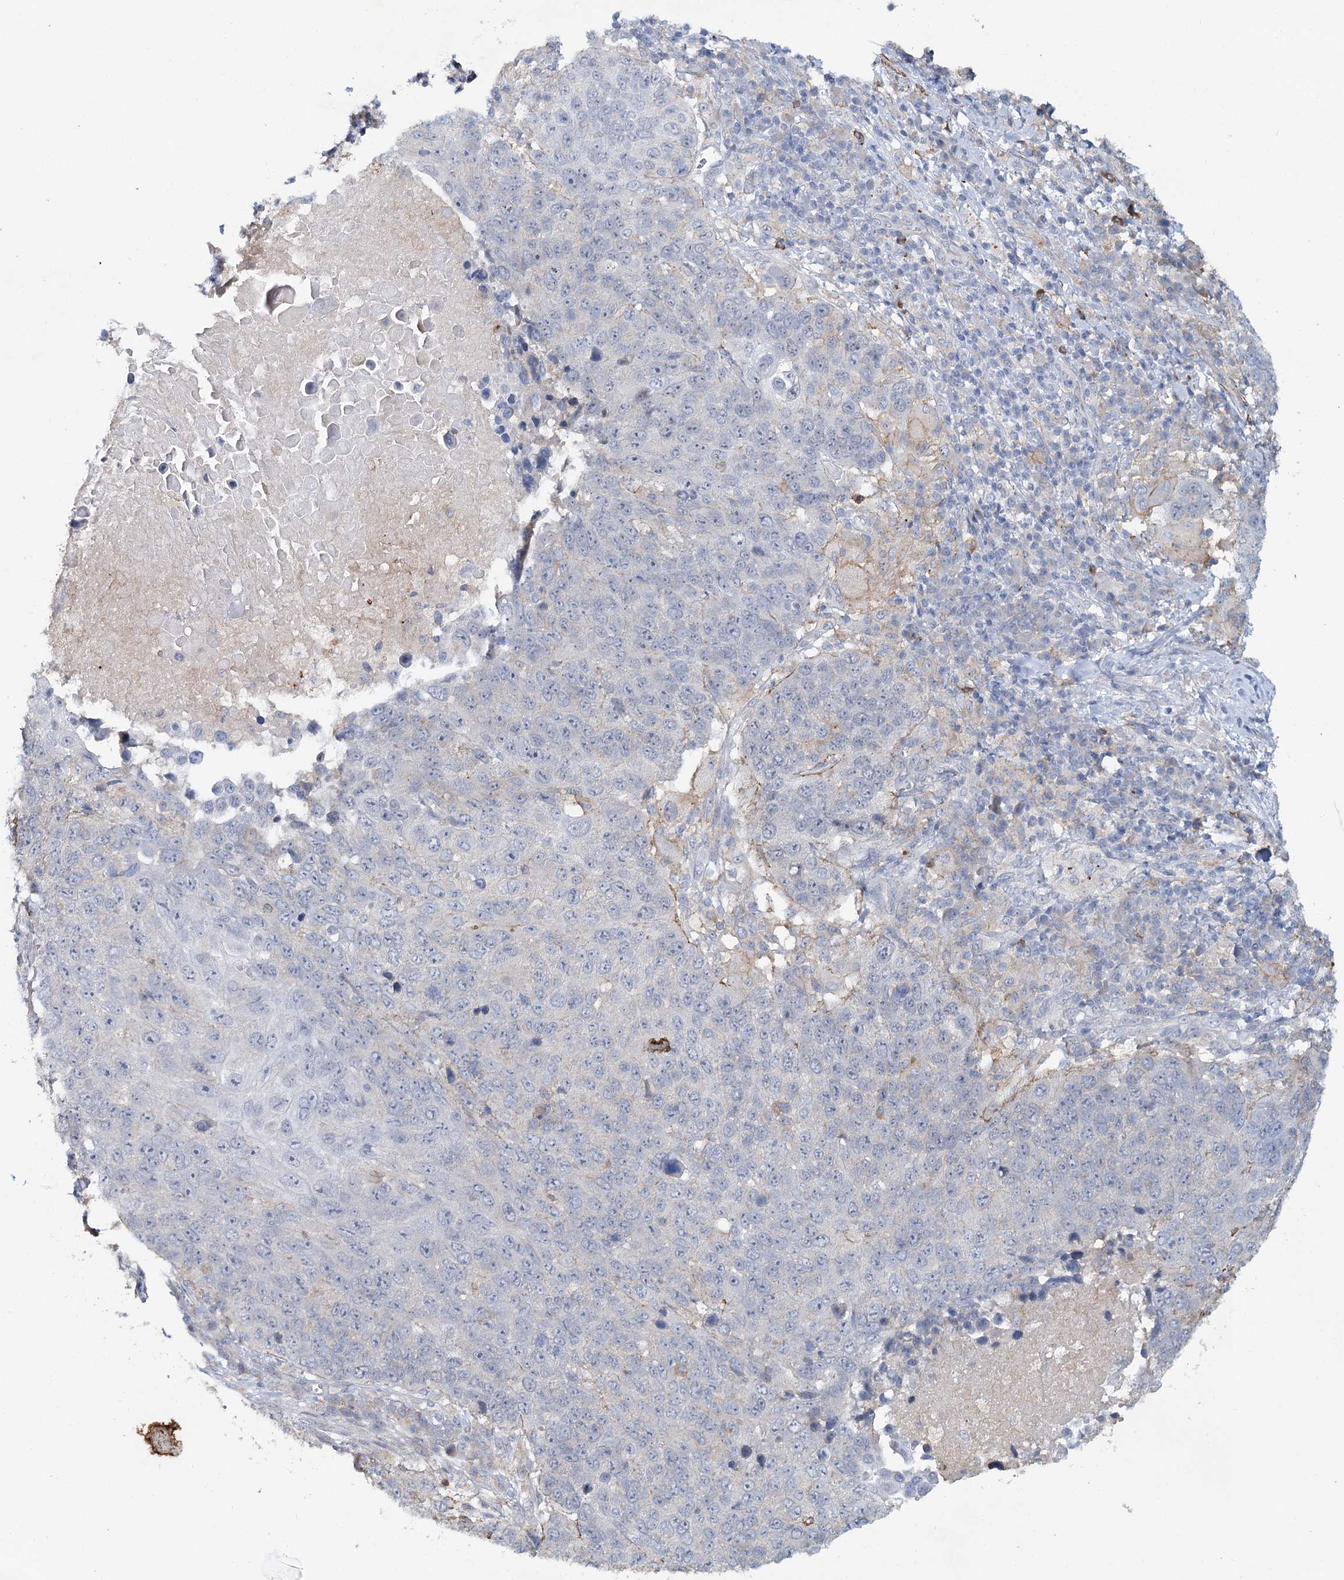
{"staining": {"intensity": "negative", "quantity": "none", "location": "none"}, "tissue": "lung cancer", "cell_type": "Tumor cells", "image_type": "cancer", "snomed": [{"axis": "morphology", "description": "Normal tissue, NOS"}, {"axis": "morphology", "description": "Squamous cell carcinoma, NOS"}, {"axis": "topography", "description": "Lymph node"}, {"axis": "topography", "description": "Lung"}], "caption": "Immunohistochemical staining of squamous cell carcinoma (lung) shows no significant staining in tumor cells.", "gene": "ALDH3B1", "patient": {"sex": "male", "age": 66}}